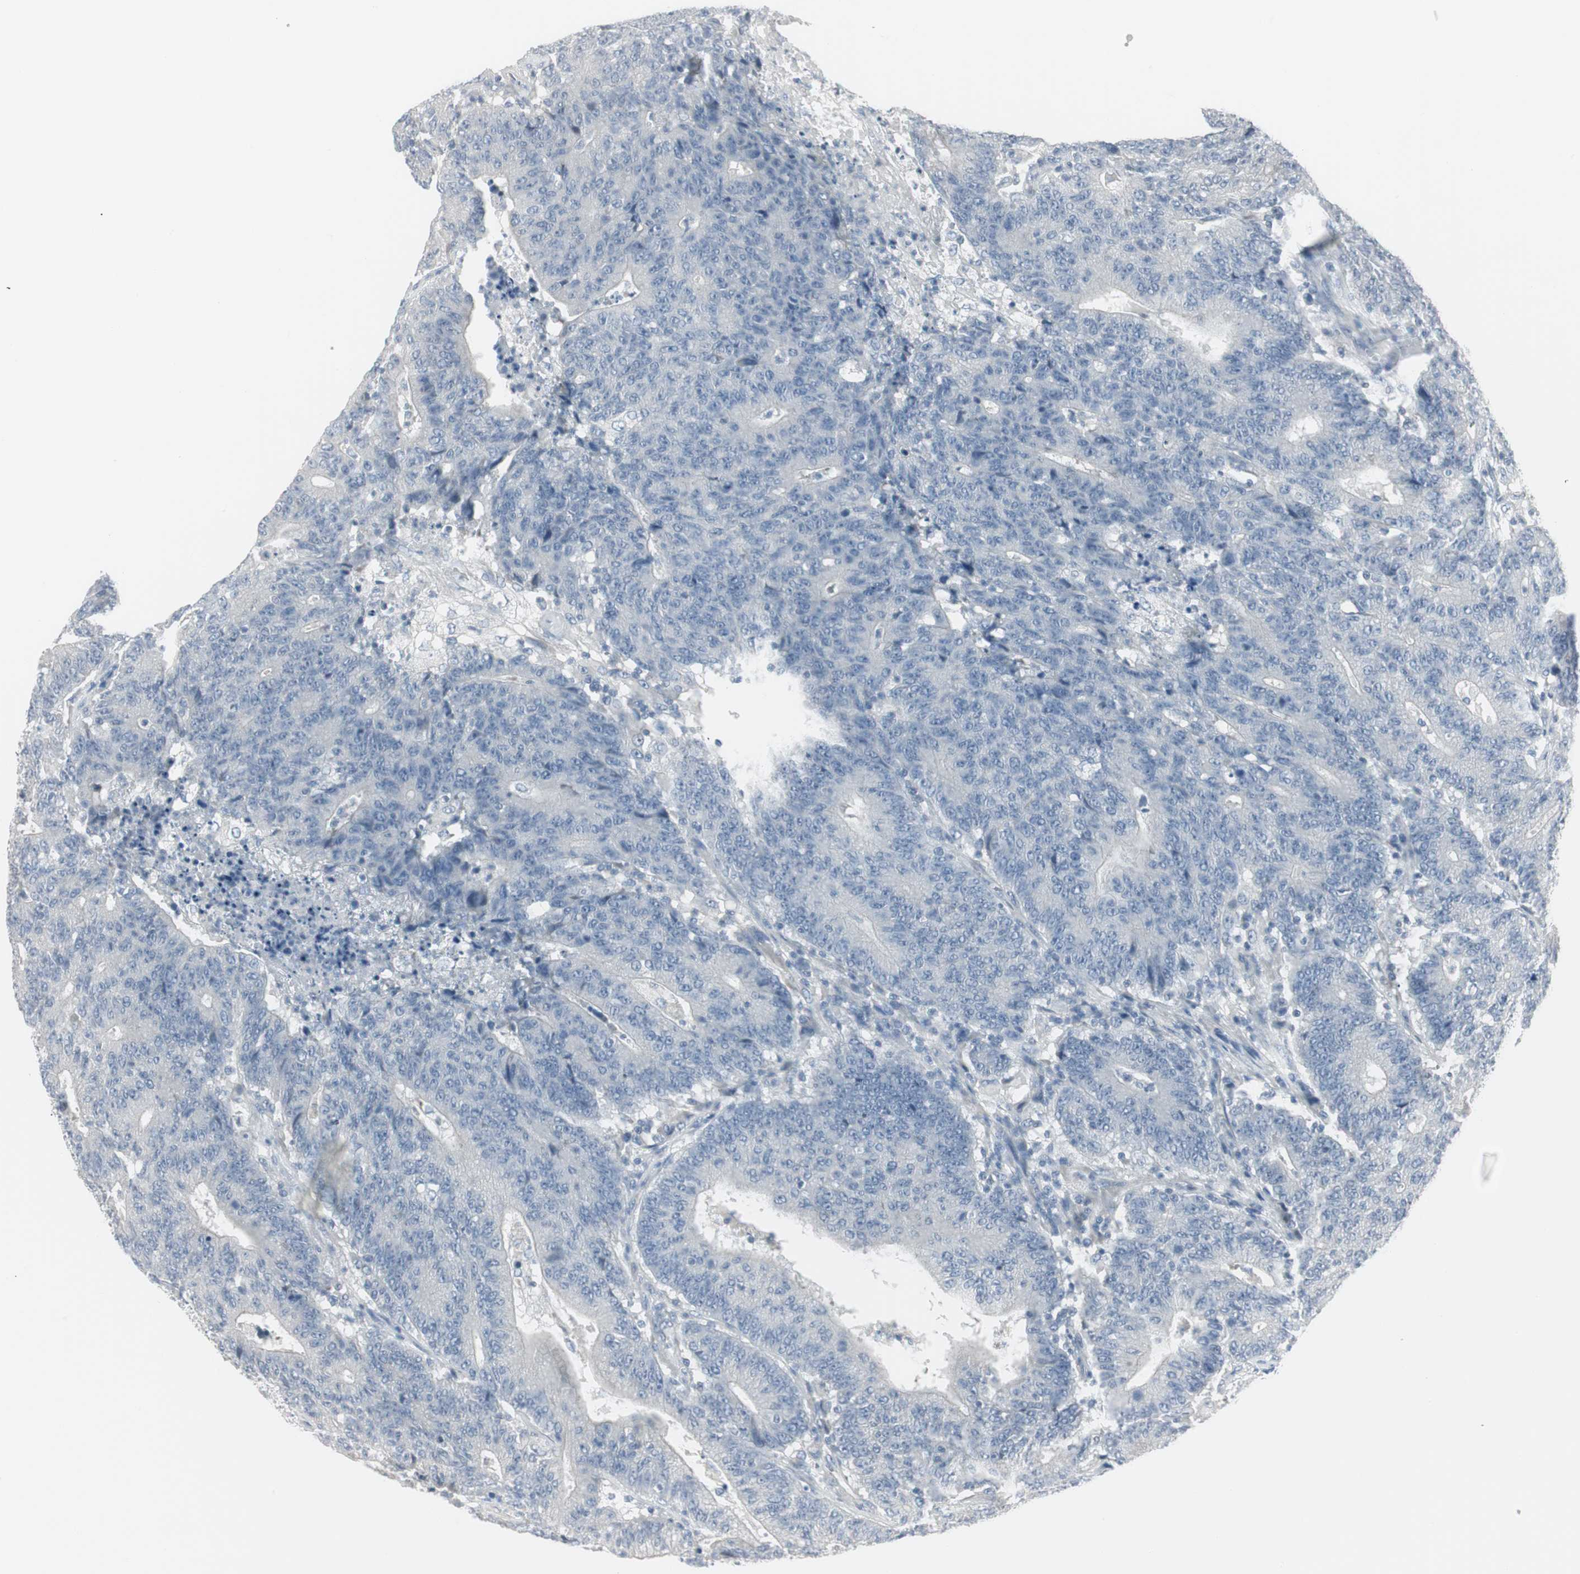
{"staining": {"intensity": "negative", "quantity": "none", "location": "none"}, "tissue": "colorectal cancer", "cell_type": "Tumor cells", "image_type": "cancer", "snomed": [{"axis": "morphology", "description": "Normal tissue, NOS"}, {"axis": "morphology", "description": "Adenocarcinoma, NOS"}, {"axis": "topography", "description": "Colon"}], "caption": "This is a image of immunohistochemistry (IHC) staining of colorectal adenocarcinoma, which shows no staining in tumor cells.", "gene": "DMPK", "patient": {"sex": "female", "age": 75}}